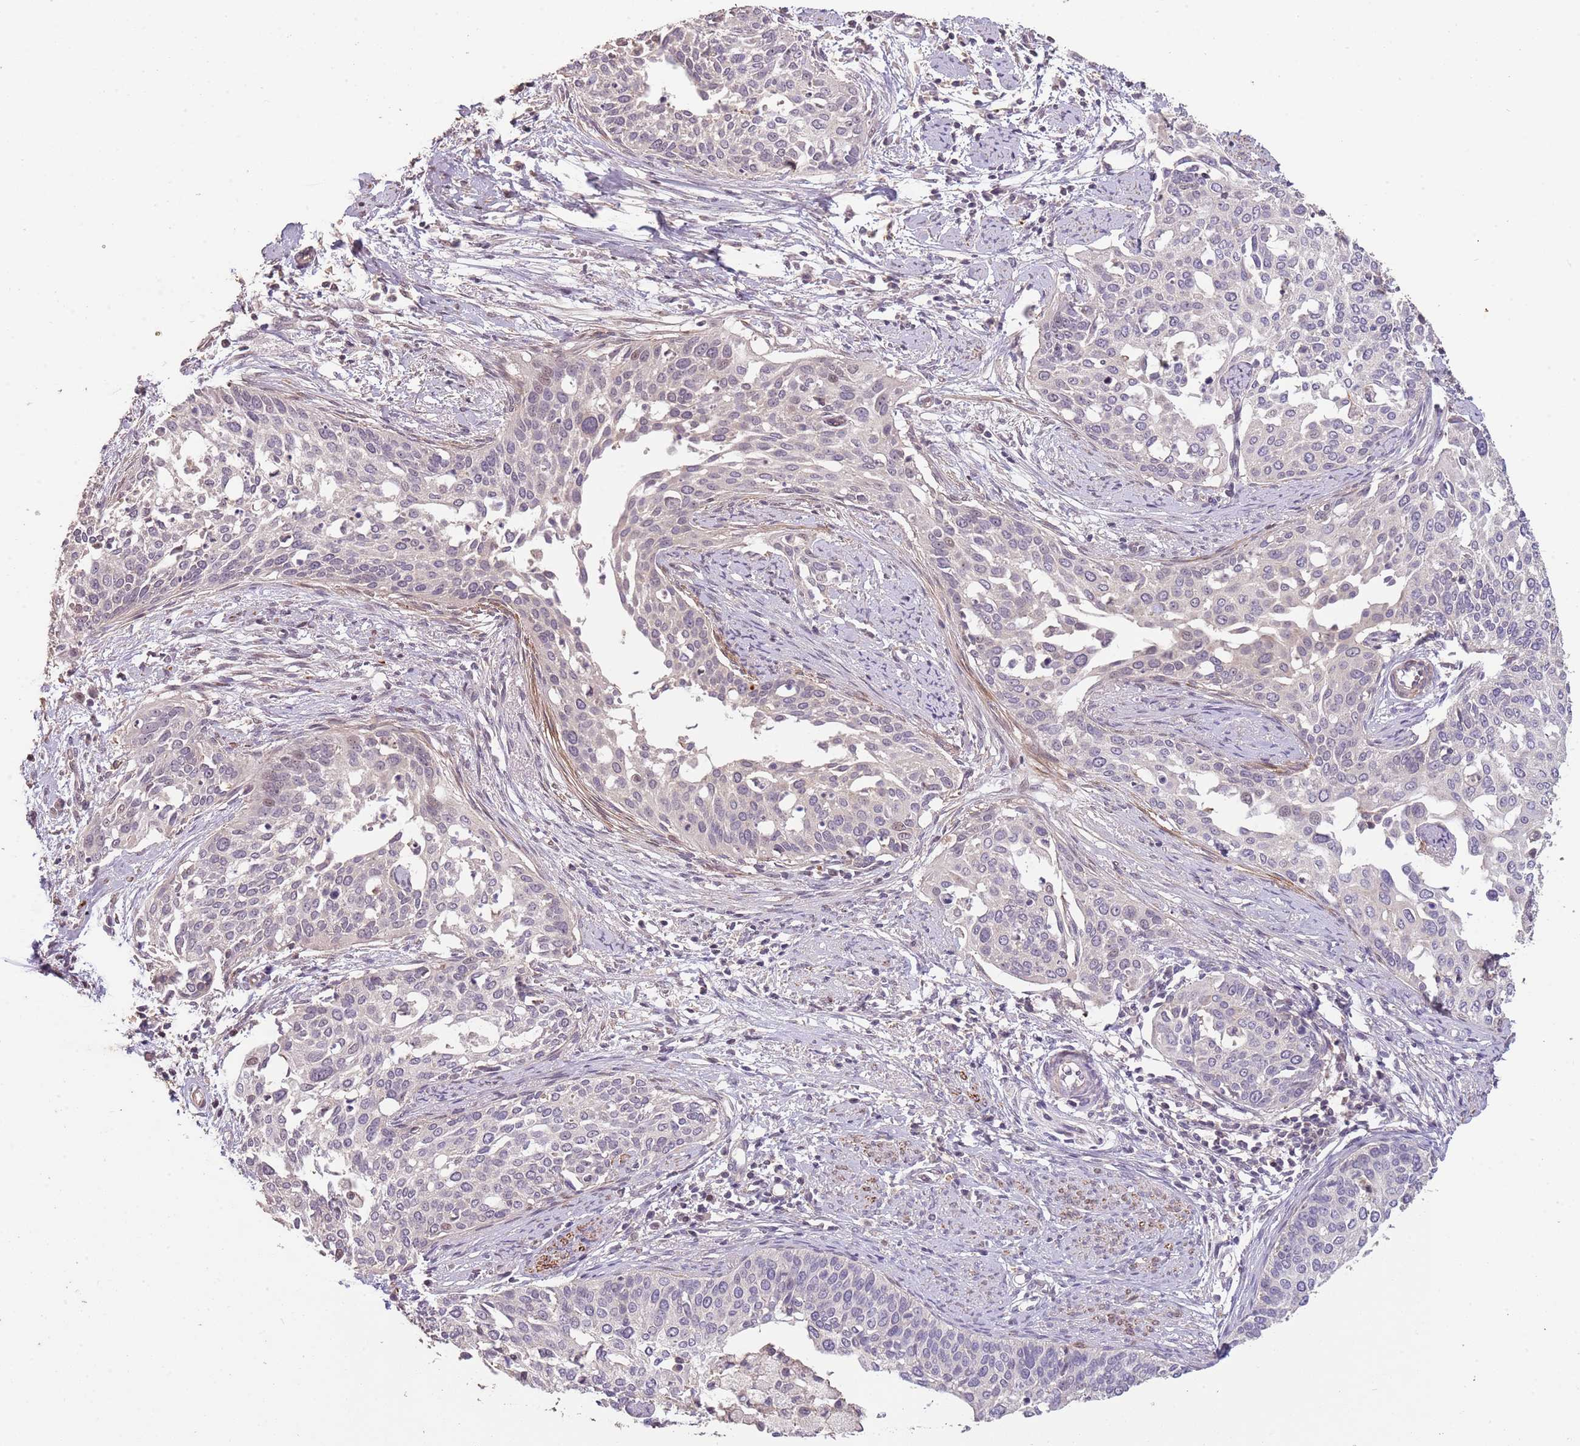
{"staining": {"intensity": "negative", "quantity": "none", "location": "none"}, "tissue": "cervical cancer", "cell_type": "Tumor cells", "image_type": "cancer", "snomed": [{"axis": "morphology", "description": "Squamous cell carcinoma, NOS"}, {"axis": "topography", "description": "Cervix"}], "caption": "Immunohistochemistry (IHC) photomicrograph of human cervical cancer (squamous cell carcinoma) stained for a protein (brown), which displays no positivity in tumor cells.", "gene": "ADTRP", "patient": {"sex": "female", "age": 44}}